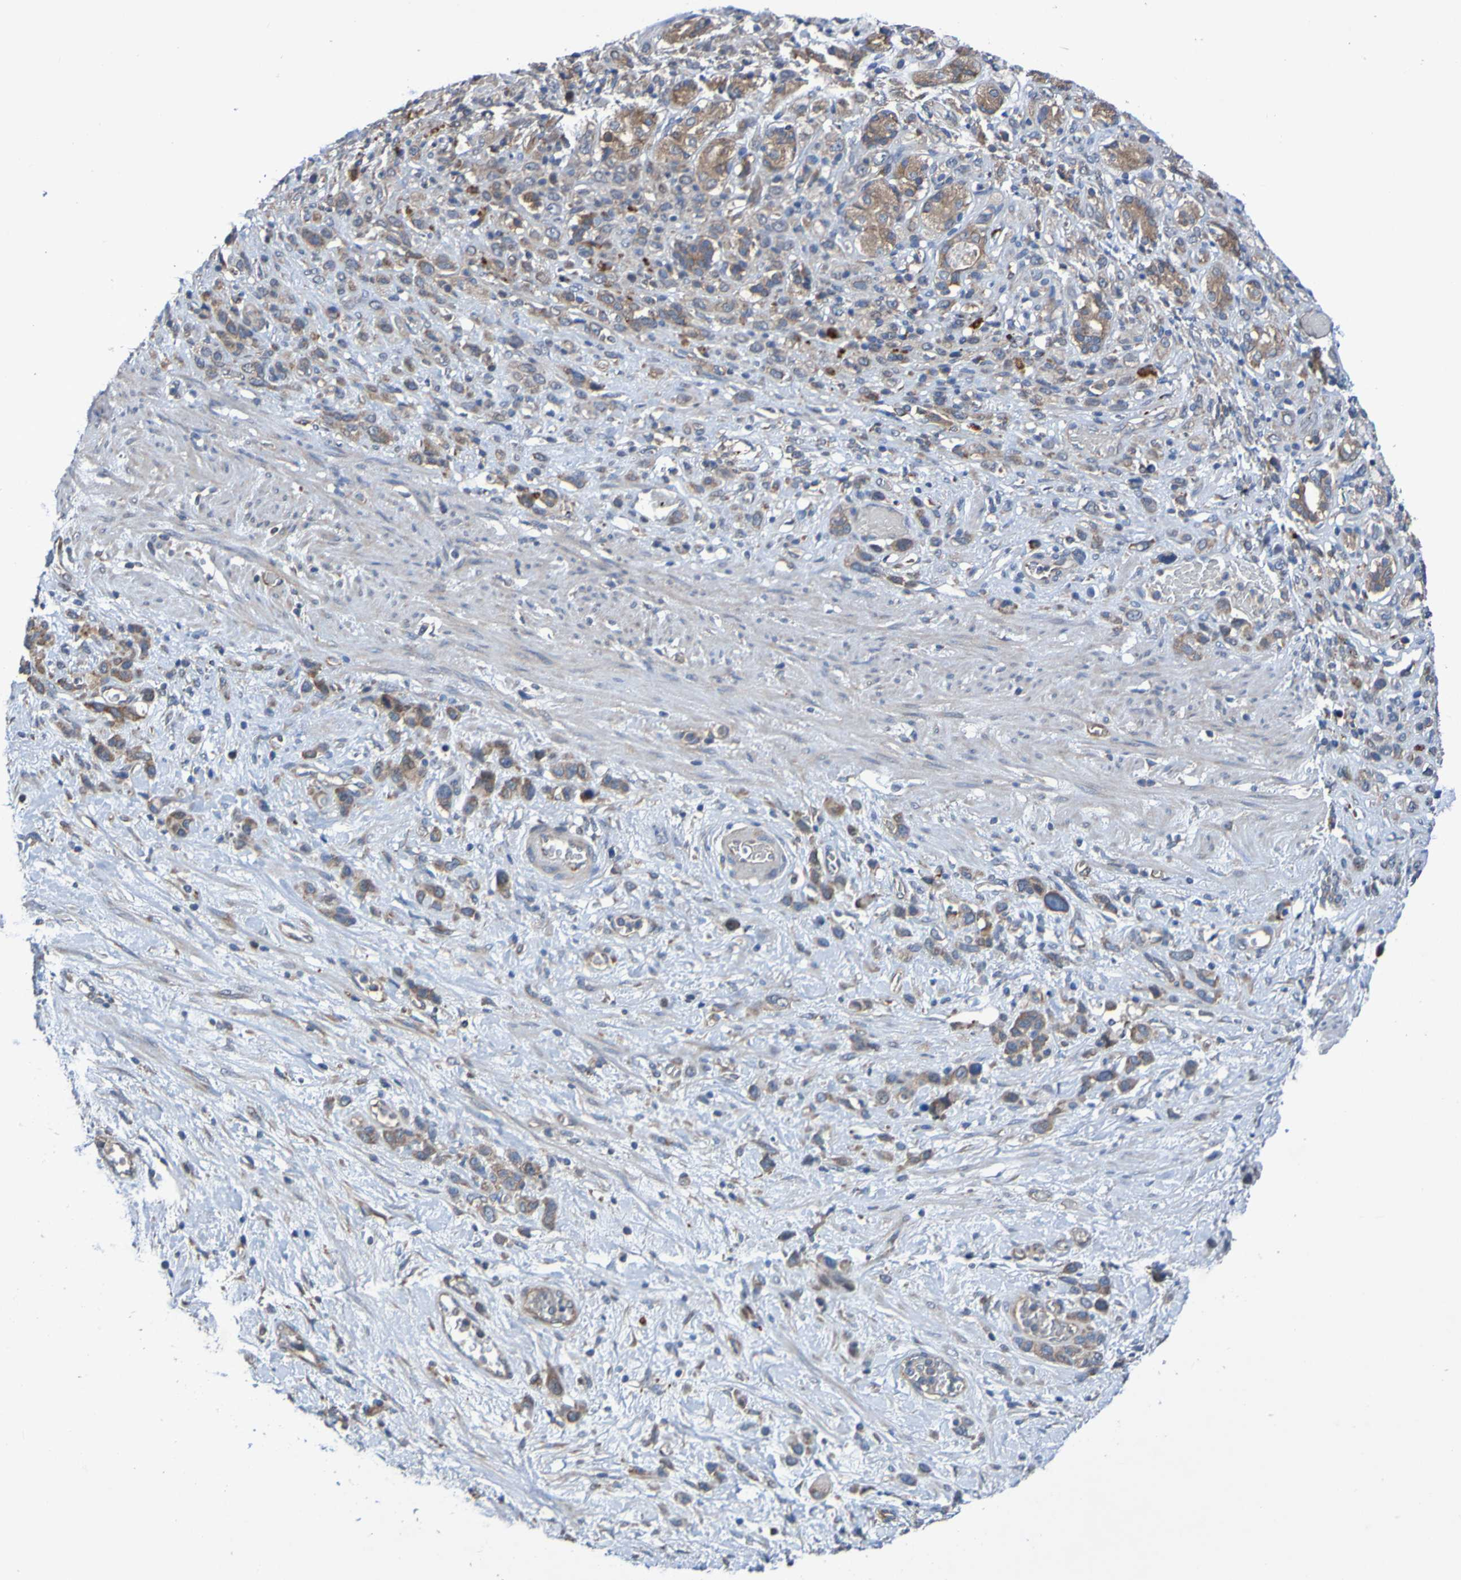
{"staining": {"intensity": "moderate", "quantity": ">75%", "location": "cytoplasmic/membranous"}, "tissue": "stomach cancer", "cell_type": "Tumor cells", "image_type": "cancer", "snomed": [{"axis": "morphology", "description": "Adenocarcinoma, NOS"}, {"axis": "morphology", "description": "Adenocarcinoma, High grade"}, {"axis": "topography", "description": "Stomach, upper"}, {"axis": "topography", "description": "Stomach, lower"}], "caption": "Brown immunohistochemical staining in human adenocarcinoma (high-grade) (stomach) shows moderate cytoplasmic/membranous staining in approximately >75% of tumor cells.", "gene": "SDK1", "patient": {"sex": "female", "age": 65}}